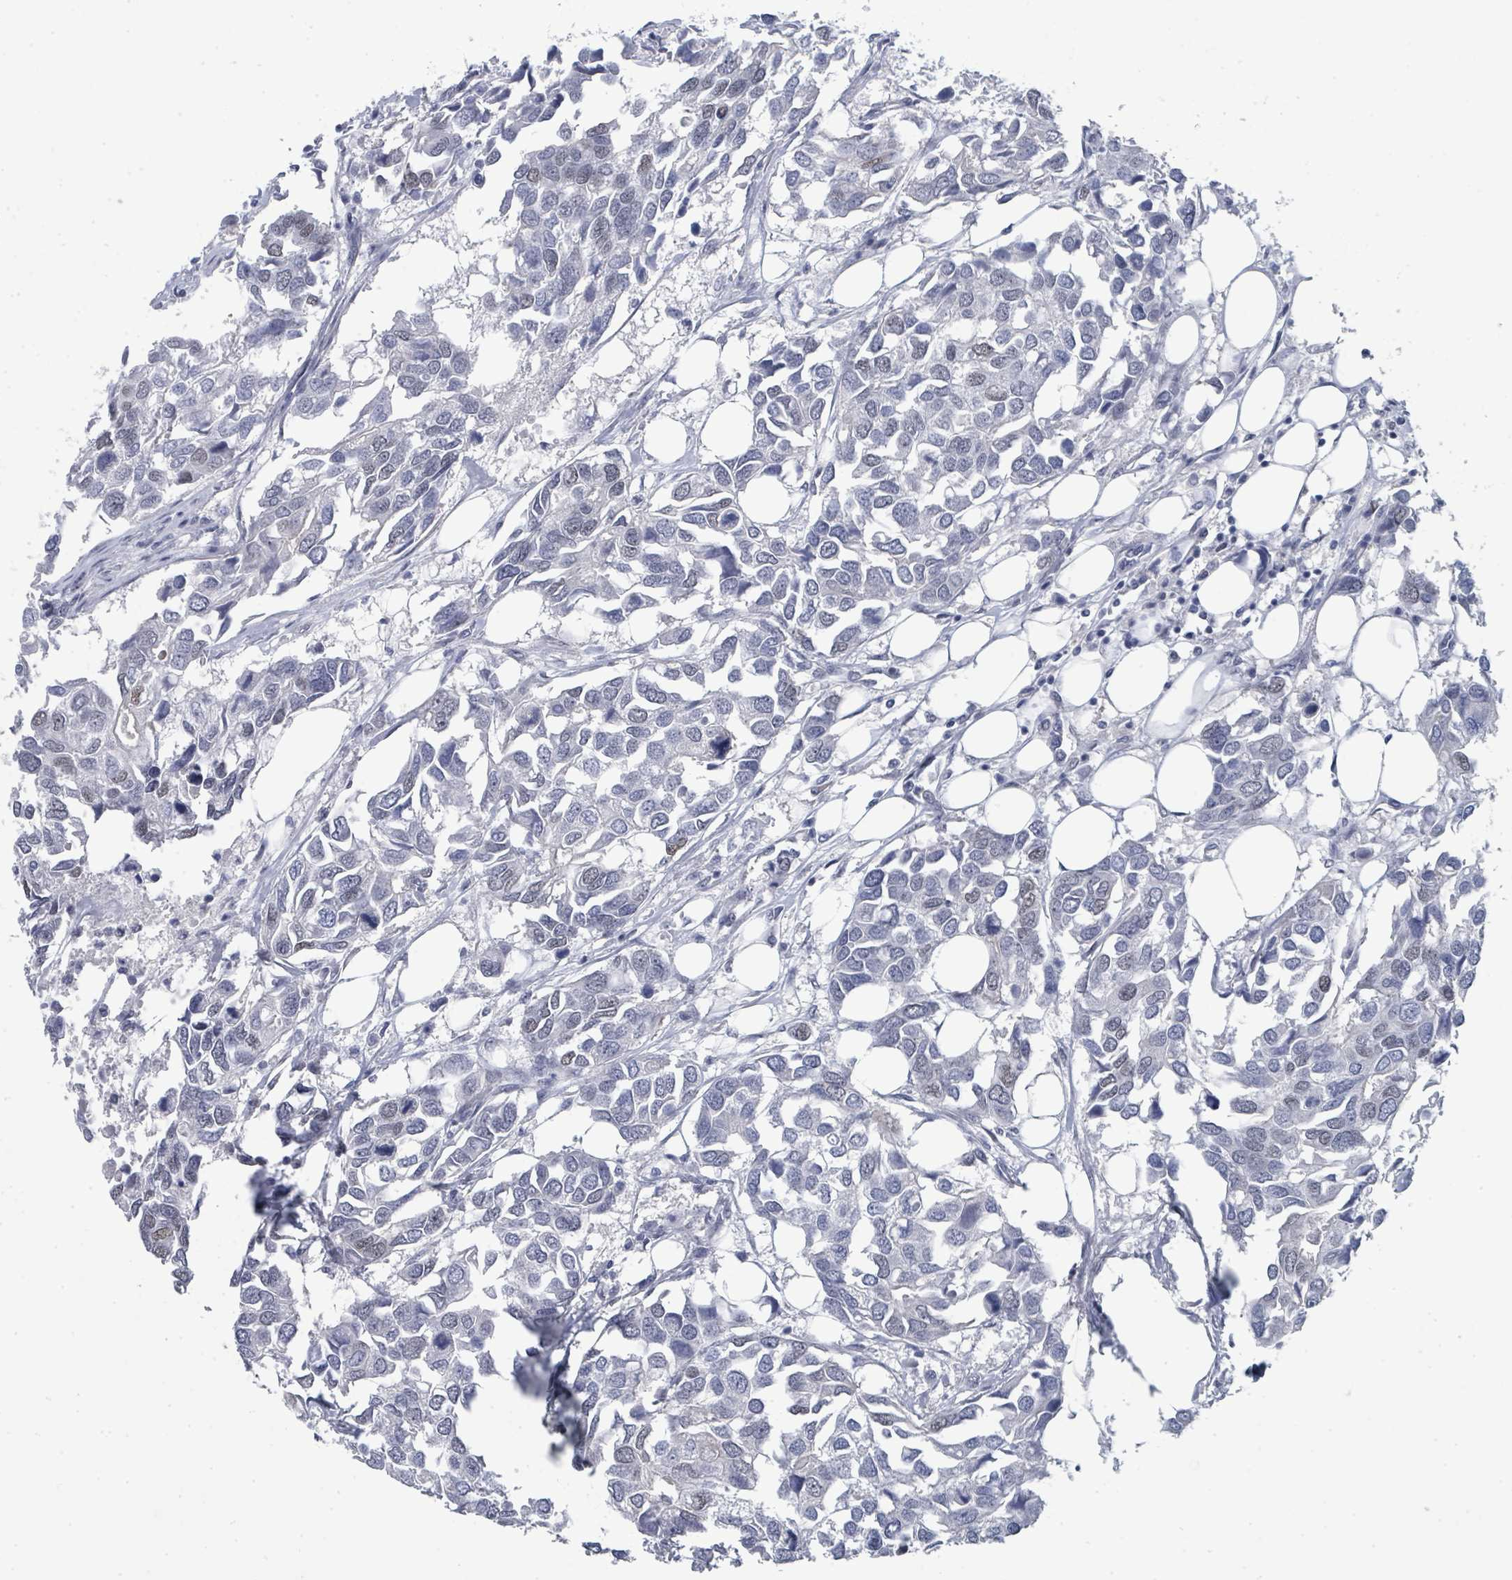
{"staining": {"intensity": "weak", "quantity": "25%-75%", "location": "nuclear"}, "tissue": "breast cancer", "cell_type": "Tumor cells", "image_type": "cancer", "snomed": [{"axis": "morphology", "description": "Duct carcinoma"}, {"axis": "topography", "description": "Breast"}], "caption": "Protein analysis of breast infiltrating ductal carcinoma tissue shows weak nuclear positivity in about 25%-75% of tumor cells. Ihc stains the protein of interest in brown and the nuclei are stained blue.", "gene": "CT45A5", "patient": {"sex": "female", "age": 83}}